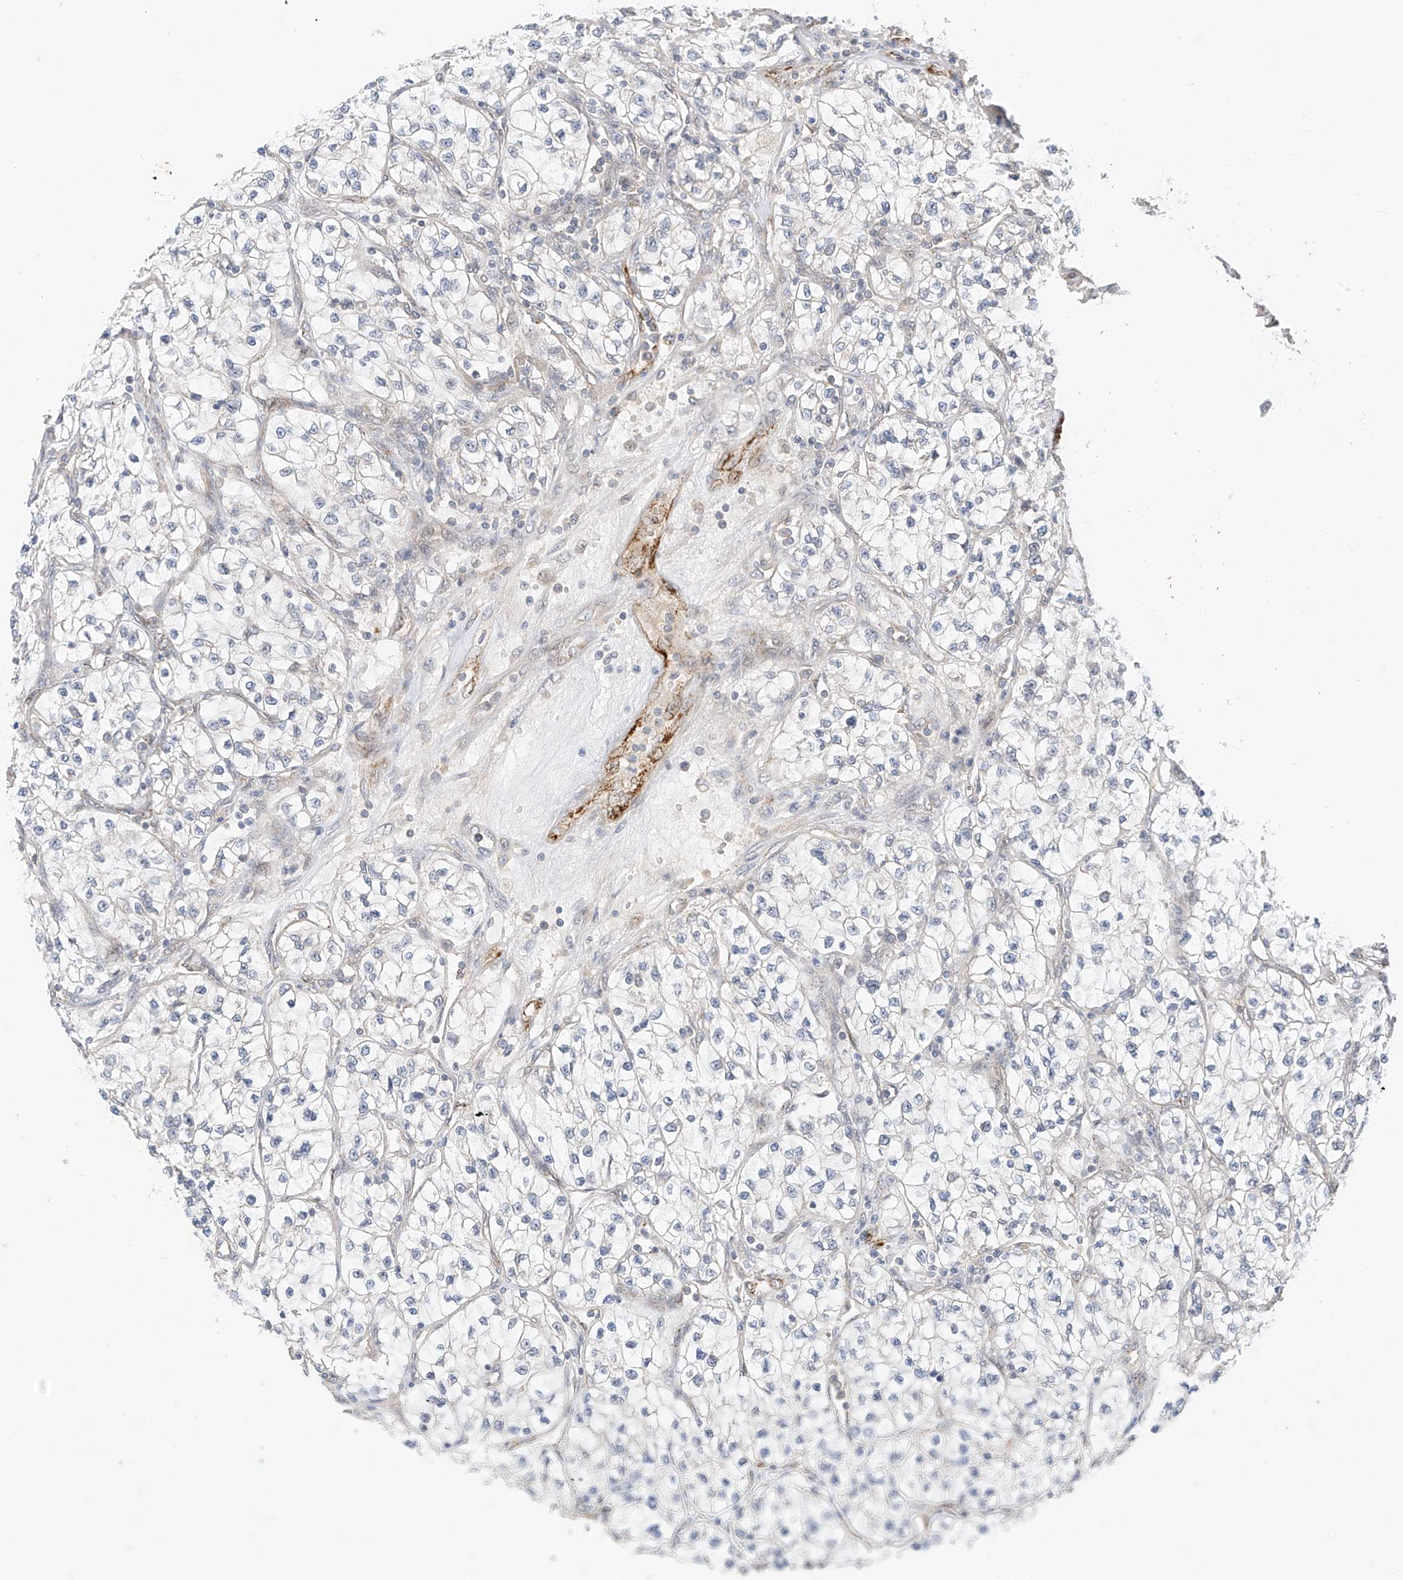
{"staining": {"intensity": "negative", "quantity": "none", "location": "none"}, "tissue": "renal cancer", "cell_type": "Tumor cells", "image_type": "cancer", "snomed": [{"axis": "morphology", "description": "Adenocarcinoma, NOS"}, {"axis": "topography", "description": "Kidney"}], "caption": "Protein analysis of adenocarcinoma (renal) shows no significant expression in tumor cells.", "gene": "MRTFA", "patient": {"sex": "female", "age": 57}}